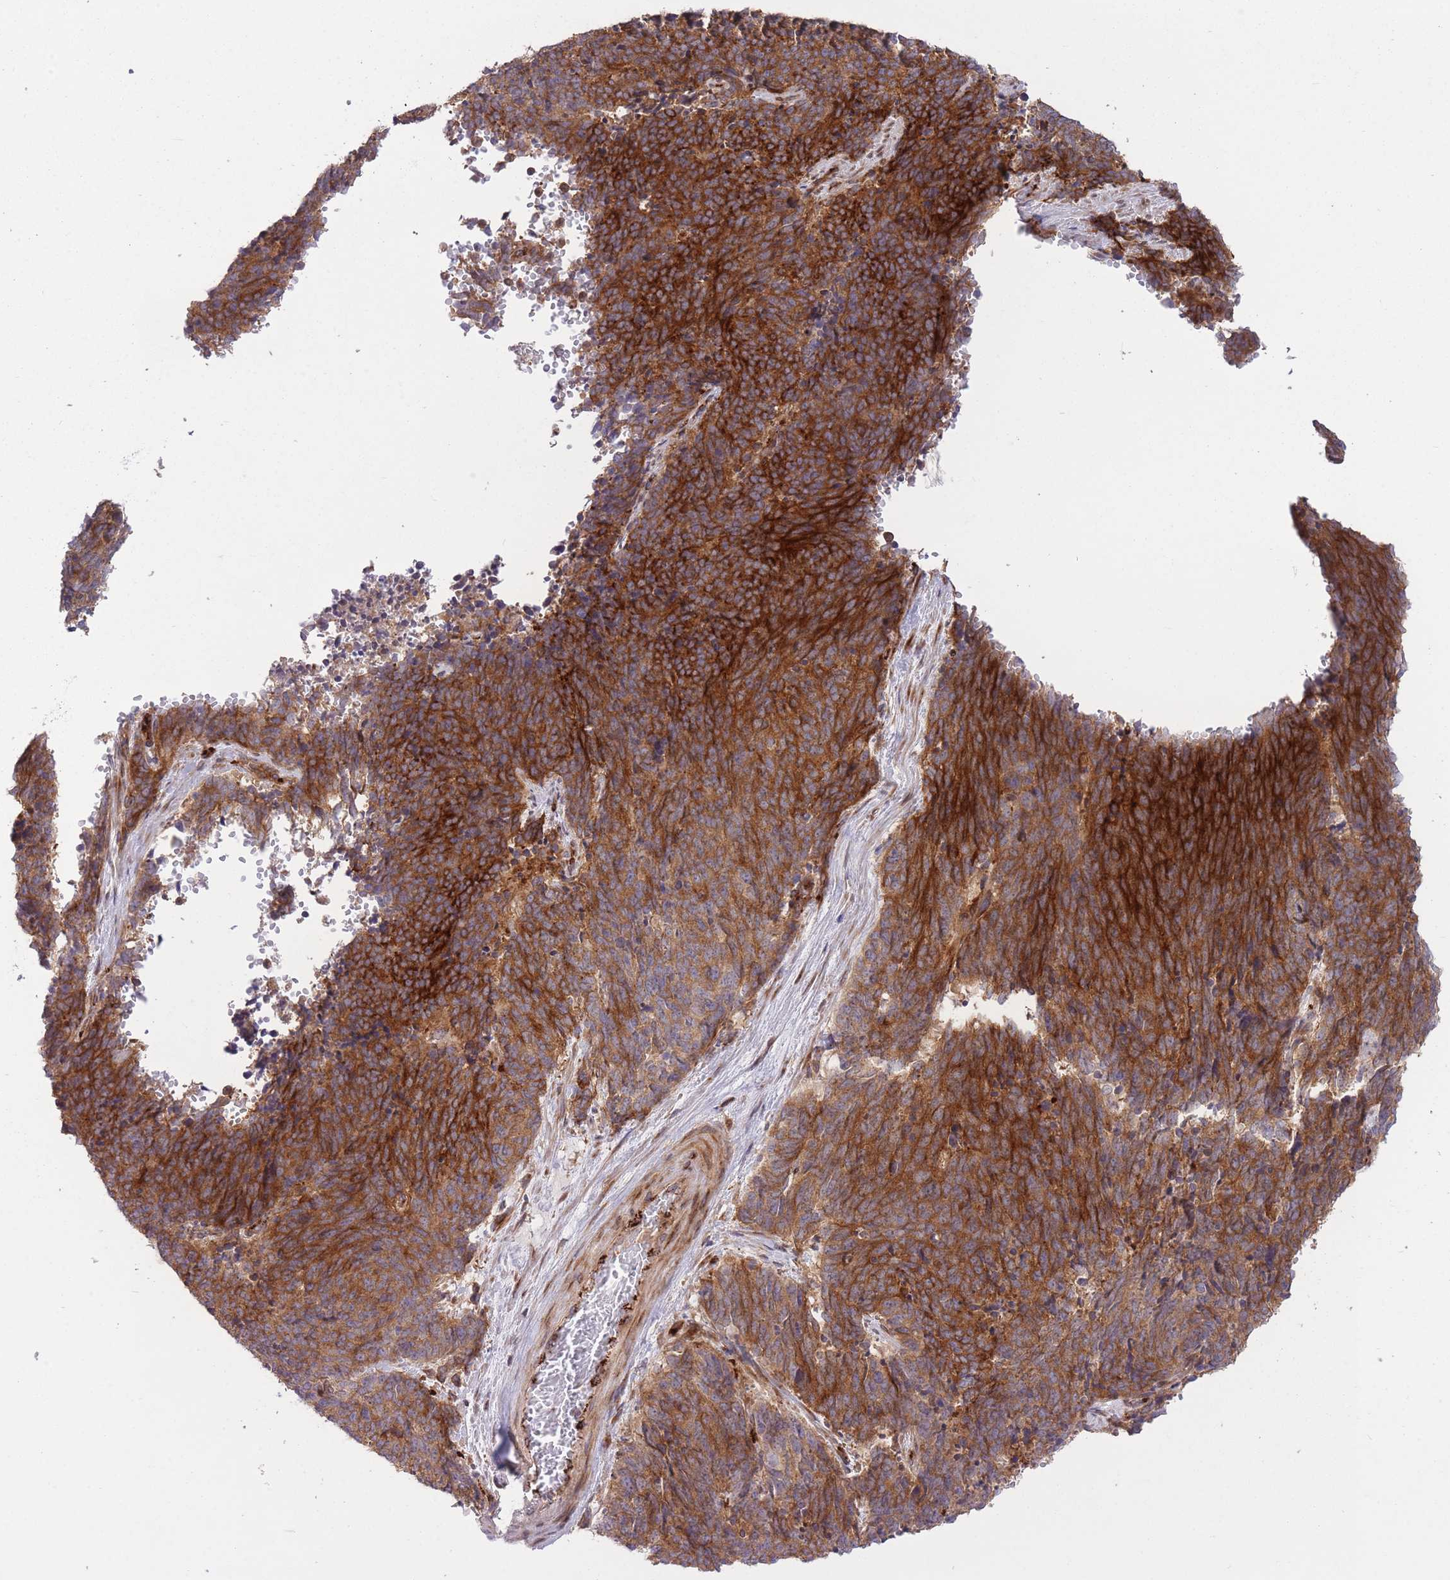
{"staining": {"intensity": "strong", "quantity": ">75%", "location": "cytoplasmic/membranous"}, "tissue": "cervical cancer", "cell_type": "Tumor cells", "image_type": "cancer", "snomed": [{"axis": "morphology", "description": "Squamous cell carcinoma, NOS"}, {"axis": "topography", "description": "Cervix"}], "caption": "Approximately >75% of tumor cells in human squamous cell carcinoma (cervical) show strong cytoplasmic/membranous protein staining as visualized by brown immunohistochemical staining.", "gene": "CISH", "patient": {"sex": "female", "age": 29}}